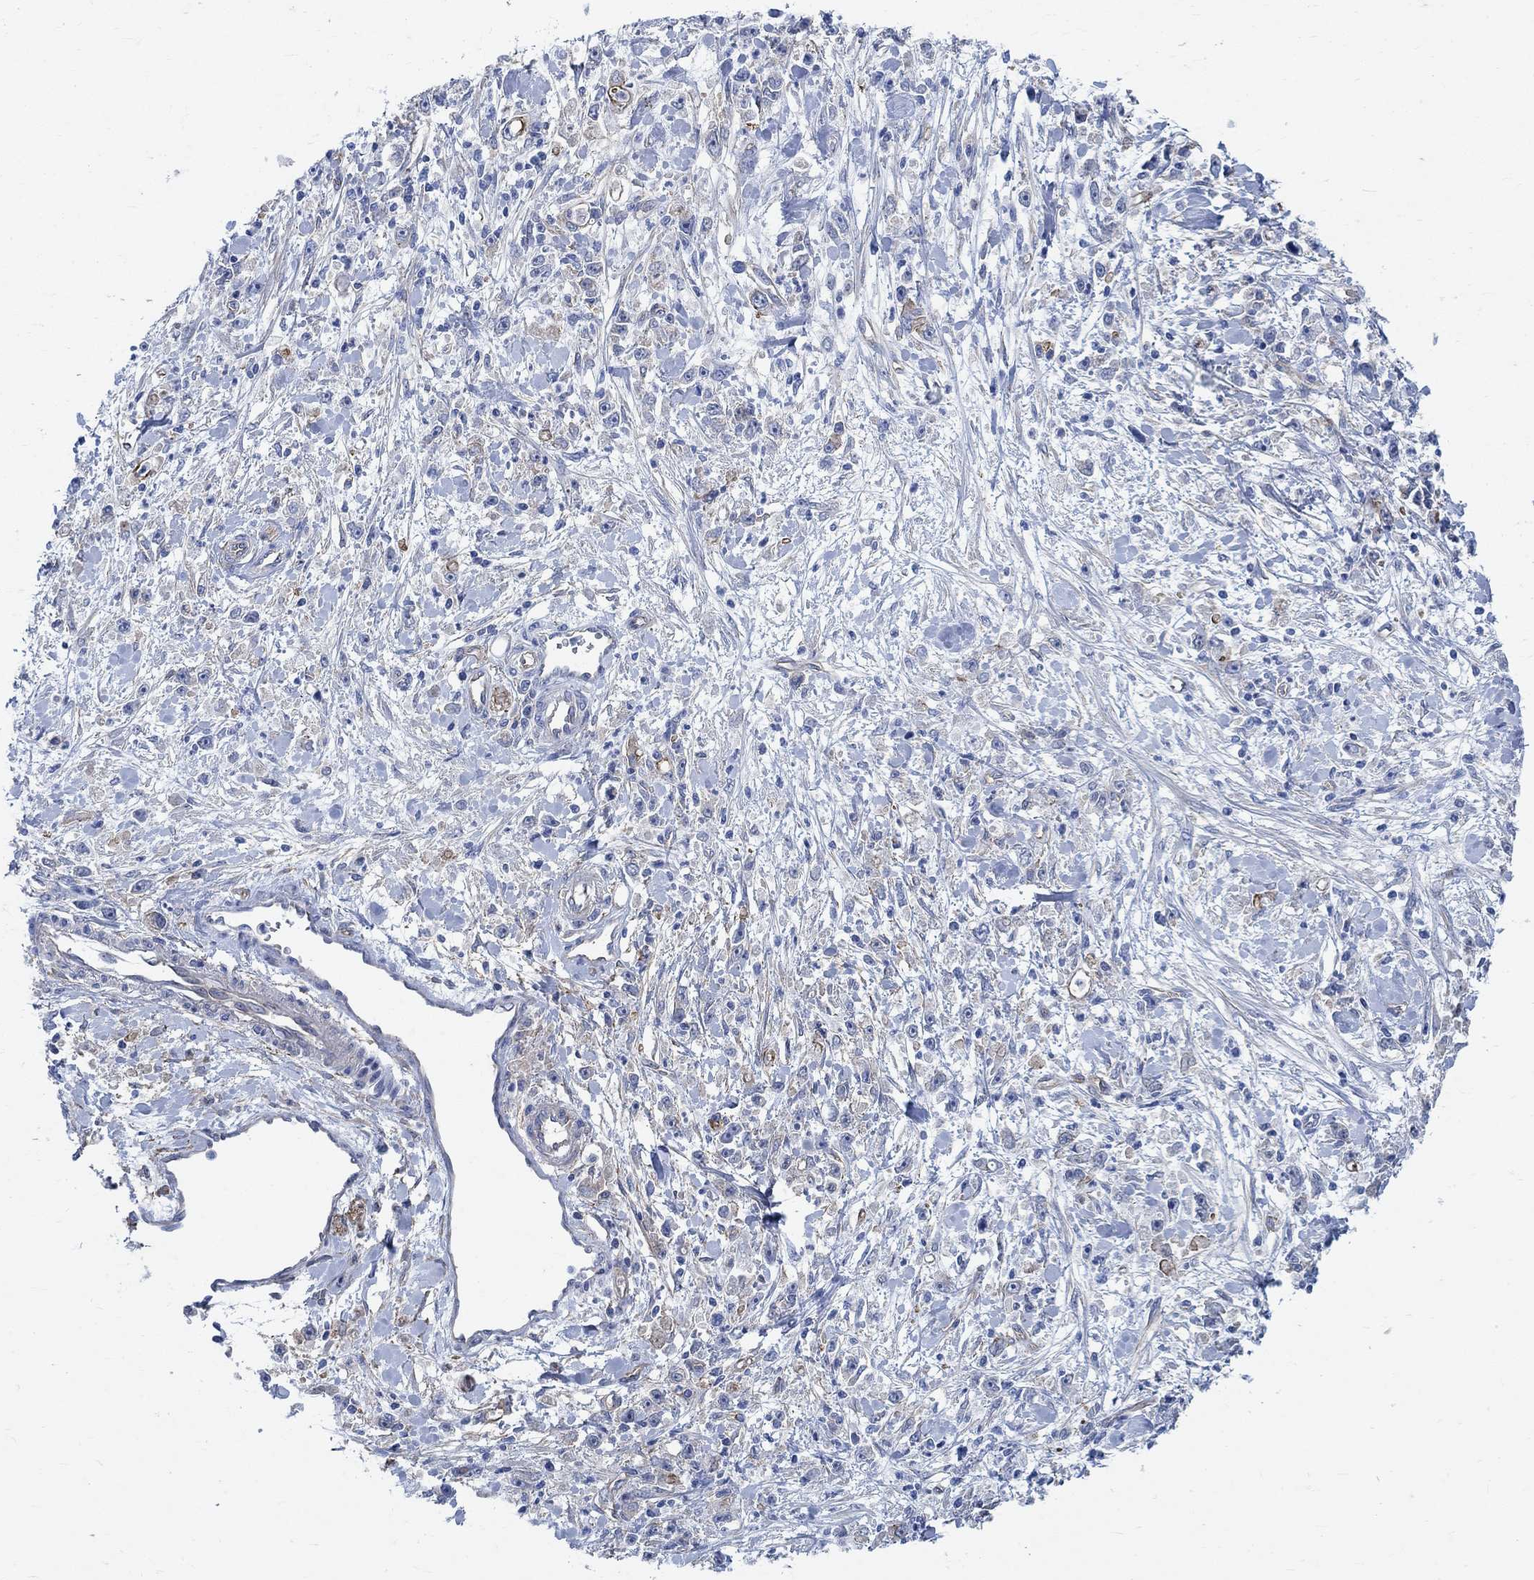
{"staining": {"intensity": "weak", "quantity": "<25%", "location": "cytoplasmic/membranous"}, "tissue": "stomach cancer", "cell_type": "Tumor cells", "image_type": "cancer", "snomed": [{"axis": "morphology", "description": "Adenocarcinoma, NOS"}, {"axis": "topography", "description": "Stomach"}], "caption": "Tumor cells show no significant staining in stomach adenocarcinoma. (DAB immunohistochemistry (IHC) with hematoxylin counter stain).", "gene": "TMEM198", "patient": {"sex": "female", "age": 59}}